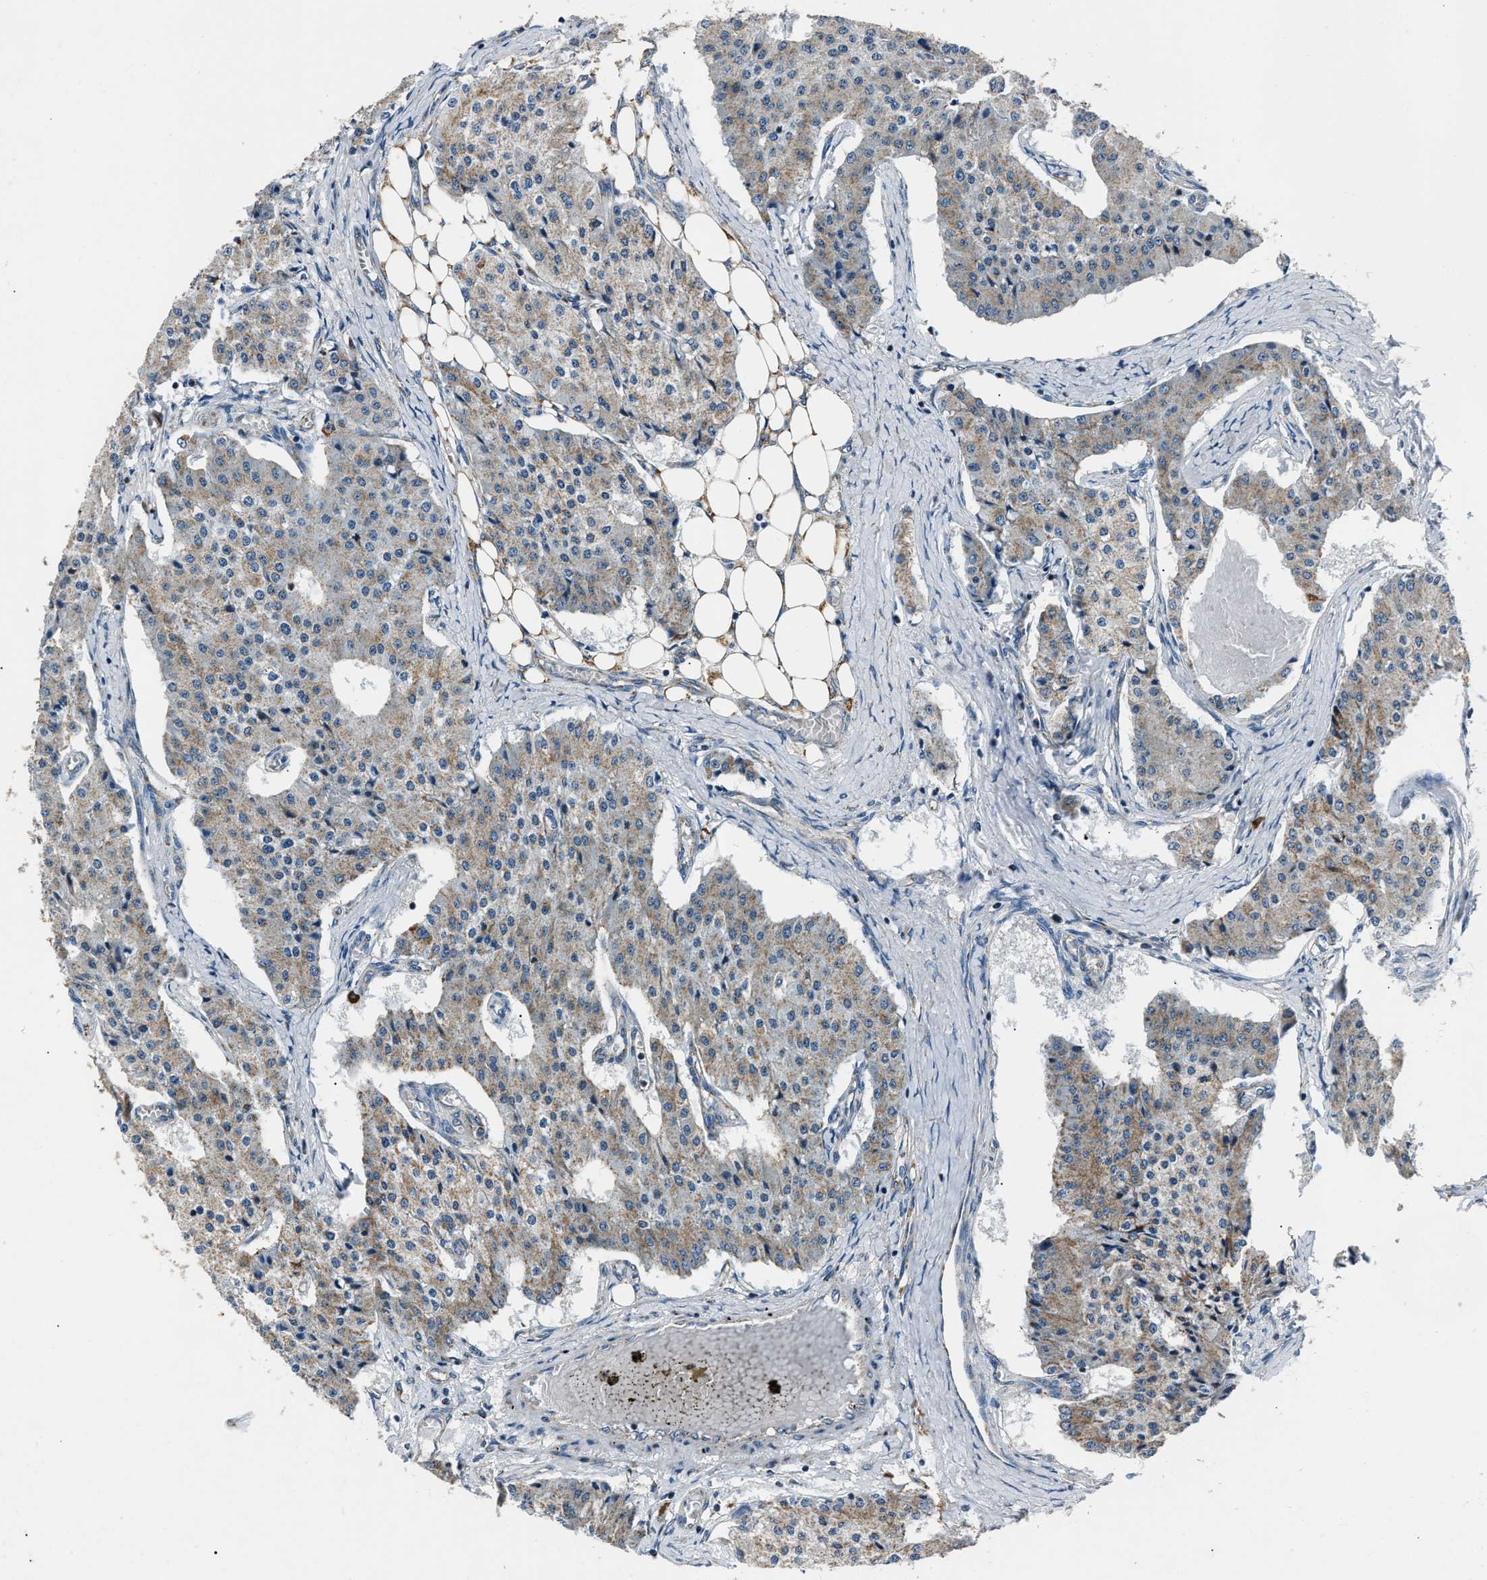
{"staining": {"intensity": "weak", "quantity": "25%-75%", "location": "cytoplasmic/membranous"}, "tissue": "carcinoid", "cell_type": "Tumor cells", "image_type": "cancer", "snomed": [{"axis": "morphology", "description": "Carcinoid, malignant, NOS"}, {"axis": "topography", "description": "Colon"}], "caption": "A micrograph showing weak cytoplasmic/membranous positivity in about 25%-75% of tumor cells in carcinoid (malignant), as visualized by brown immunohistochemical staining.", "gene": "NSUN5", "patient": {"sex": "female", "age": 52}}